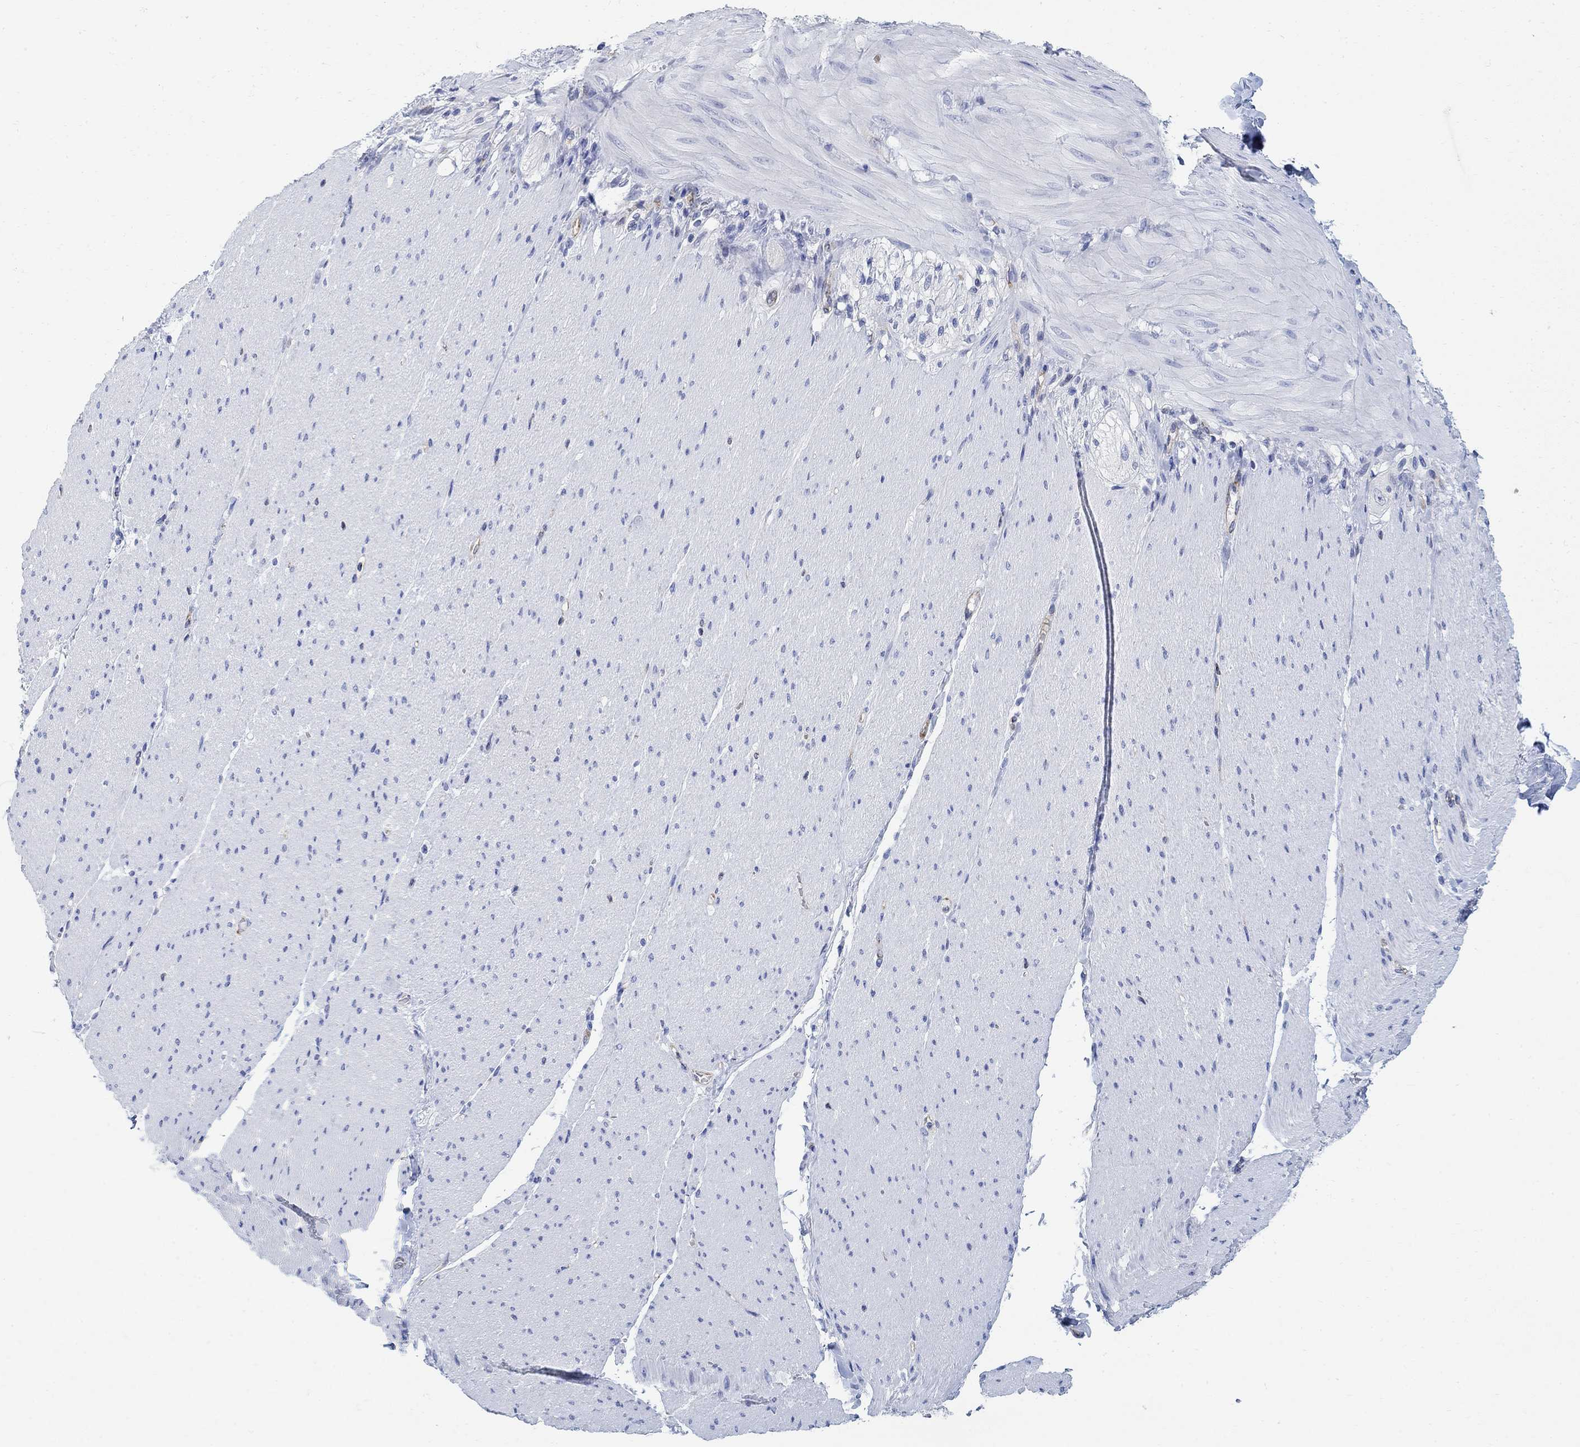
{"staining": {"intensity": "negative", "quantity": "none", "location": "none"}, "tissue": "adipose tissue", "cell_type": "Adipocytes", "image_type": "normal", "snomed": [{"axis": "morphology", "description": "Normal tissue, NOS"}, {"axis": "topography", "description": "Smooth muscle"}, {"axis": "topography", "description": "Duodenum"}, {"axis": "topography", "description": "Peripheral nerve tissue"}], "caption": "Immunohistochemical staining of normal human adipose tissue demonstrates no significant positivity in adipocytes.", "gene": "PHF21B", "patient": {"sex": "female", "age": 61}}